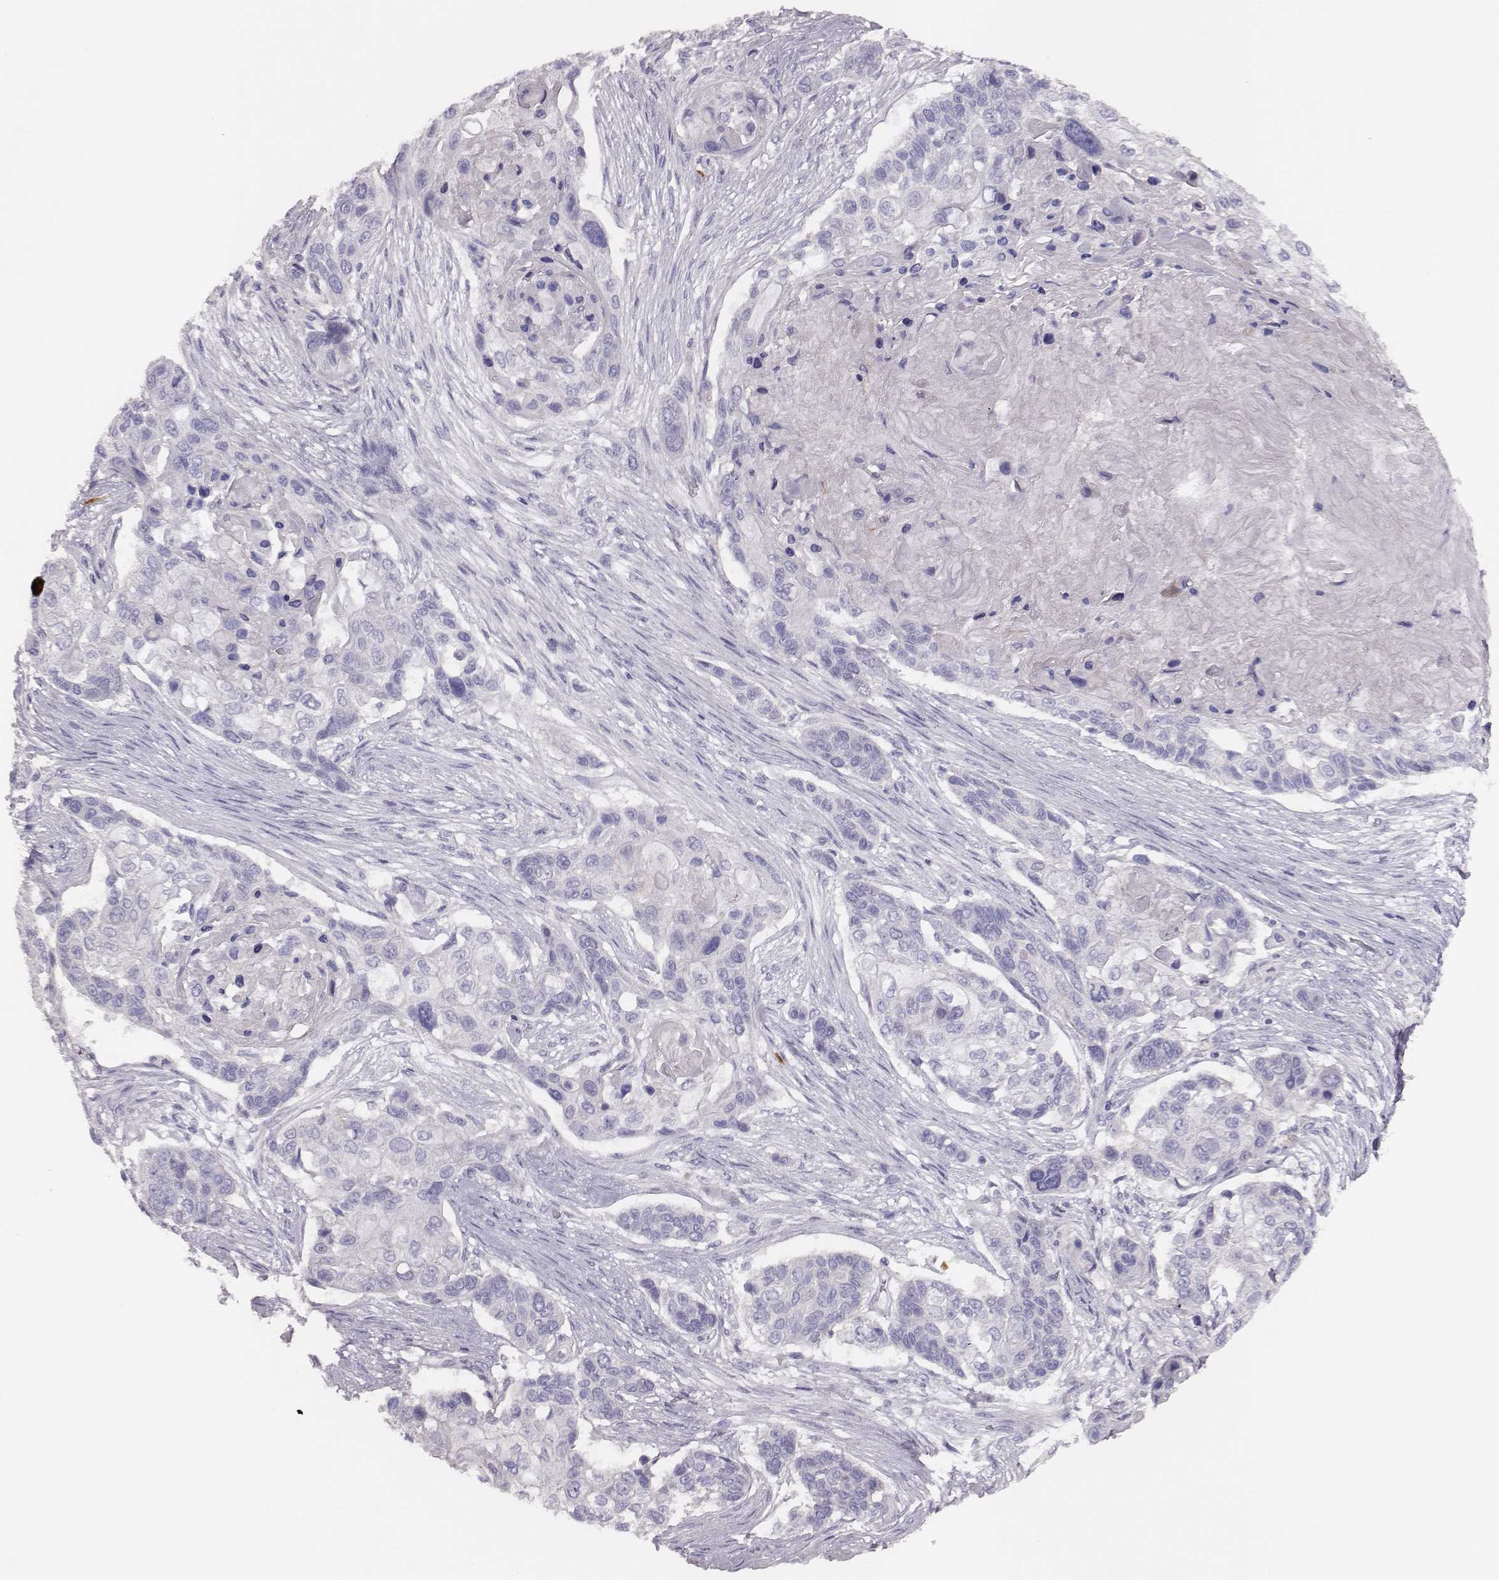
{"staining": {"intensity": "negative", "quantity": "none", "location": "none"}, "tissue": "lung cancer", "cell_type": "Tumor cells", "image_type": "cancer", "snomed": [{"axis": "morphology", "description": "Squamous cell carcinoma, NOS"}, {"axis": "topography", "description": "Lung"}], "caption": "Micrograph shows no significant protein expression in tumor cells of squamous cell carcinoma (lung). (Immunohistochemistry (ihc), brightfield microscopy, high magnification).", "gene": "P2RY10", "patient": {"sex": "male", "age": 69}}